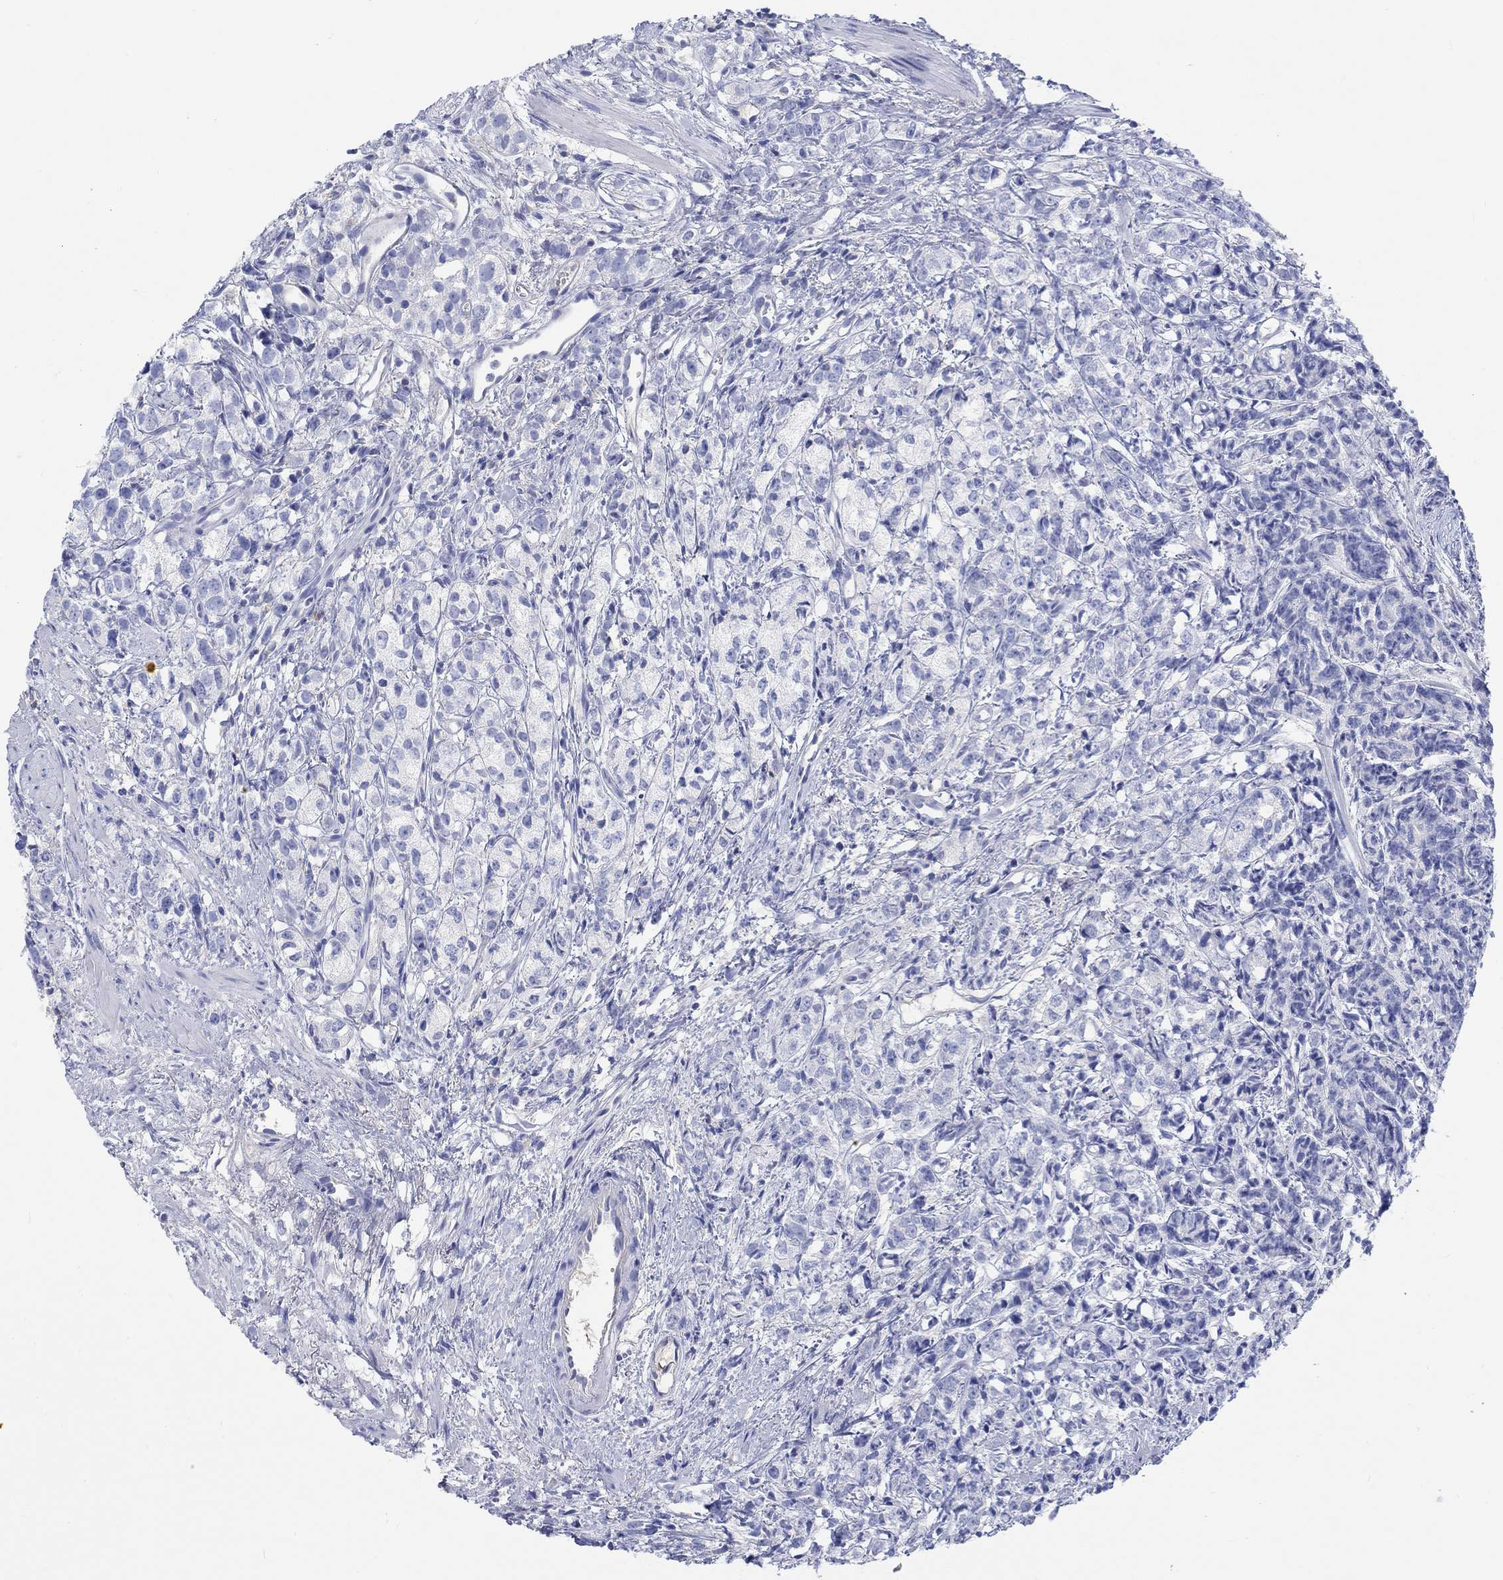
{"staining": {"intensity": "negative", "quantity": "none", "location": "none"}, "tissue": "prostate cancer", "cell_type": "Tumor cells", "image_type": "cancer", "snomed": [{"axis": "morphology", "description": "Adenocarcinoma, High grade"}, {"axis": "topography", "description": "Prostate"}], "caption": "High power microscopy histopathology image of an IHC histopathology image of adenocarcinoma (high-grade) (prostate), revealing no significant expression in tumor cells.", "gene": "GCM1", "patient": {"sex": "male", "age": 53}}